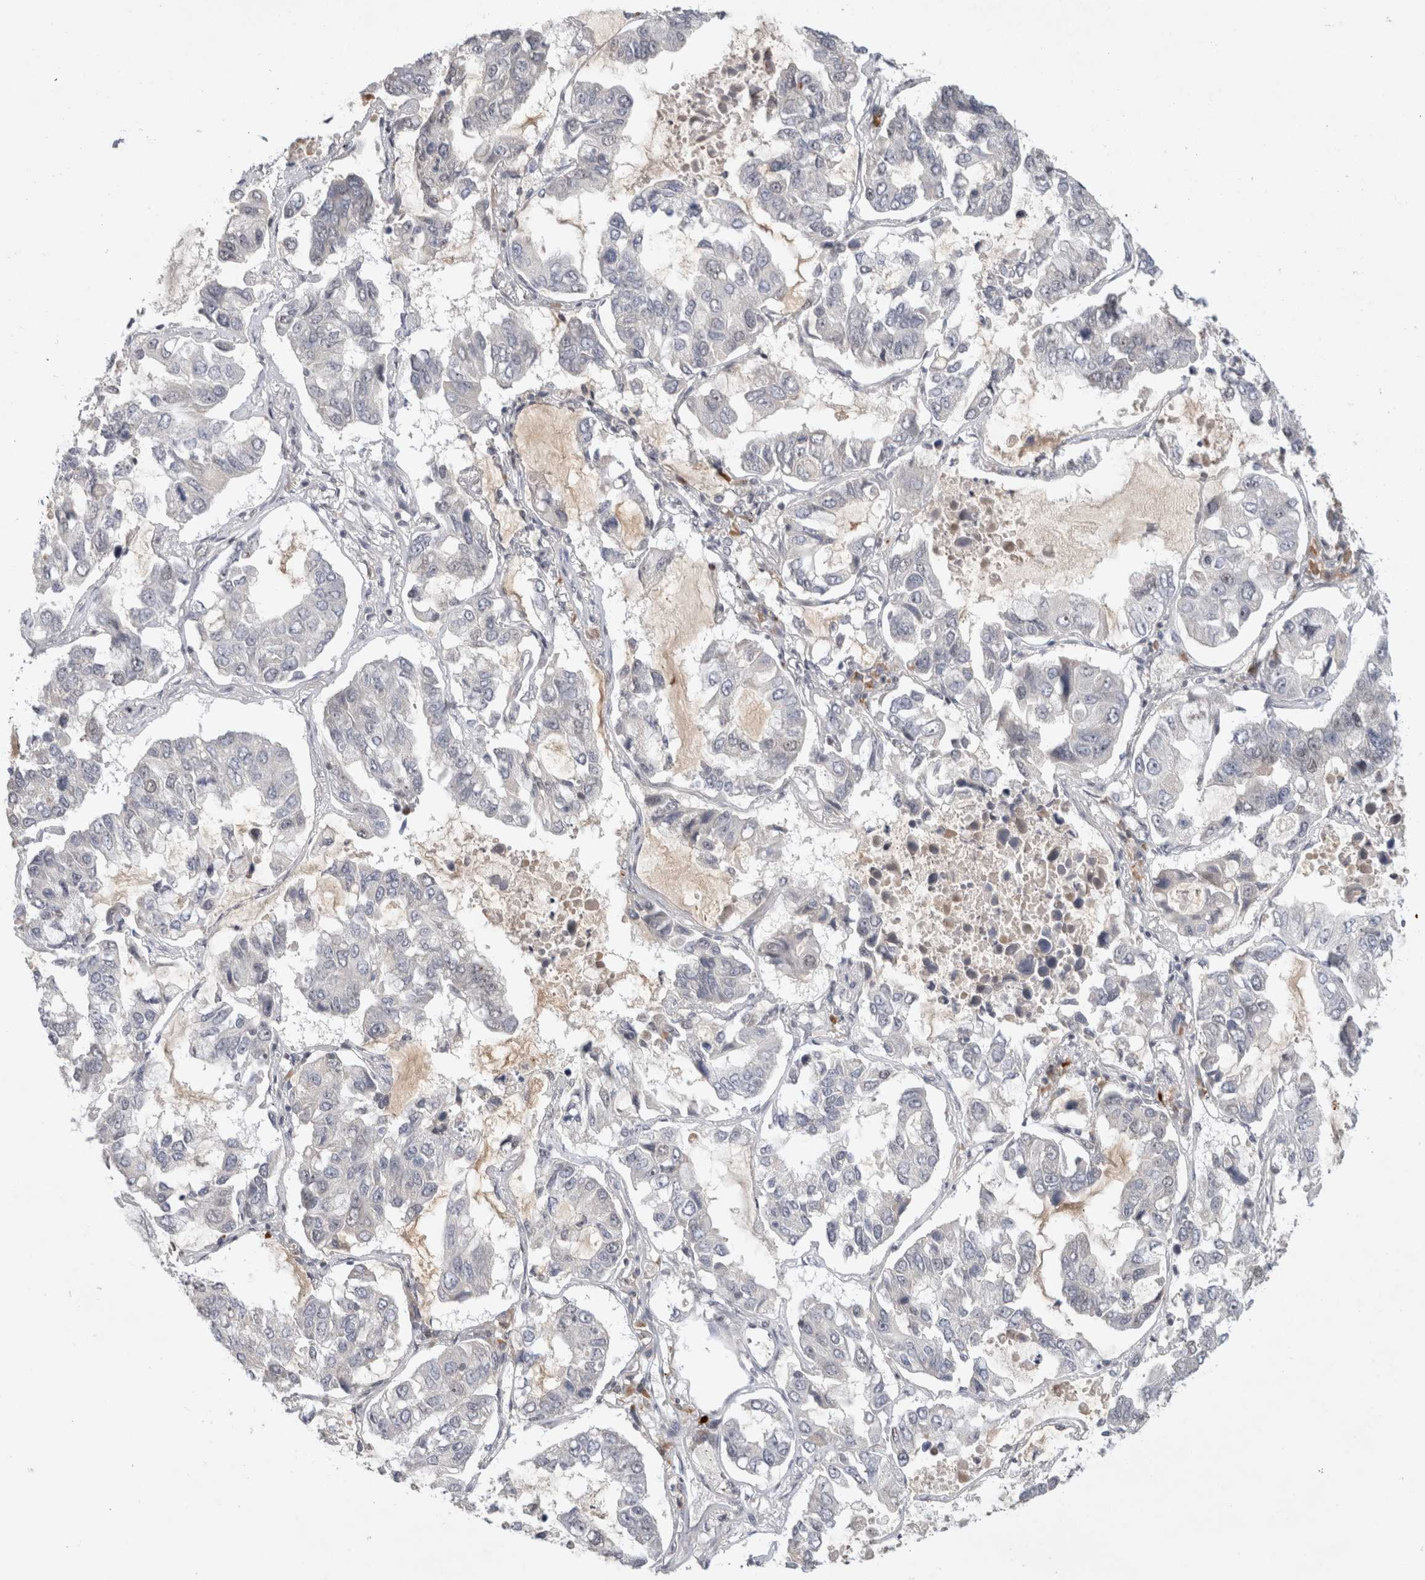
{"staining": {"intensity": "negative", "quantity": "none", "location": "none"}, "tissue": "lung cancer", "cell_type": "Tumor cells", "image_type": "cancer", "snomed": [{"axis": "morphology", "description": "Adenocarcinoma, NOS"}, {"axis": "topography", "description": "Lung"}], "caption": "Adenocarcinoma (lung) stained for a protein using immunohistochemistry reveals no staining tumor cells.", "gene": "HESX1", "patient": {"sex": "male", "age": 64}}